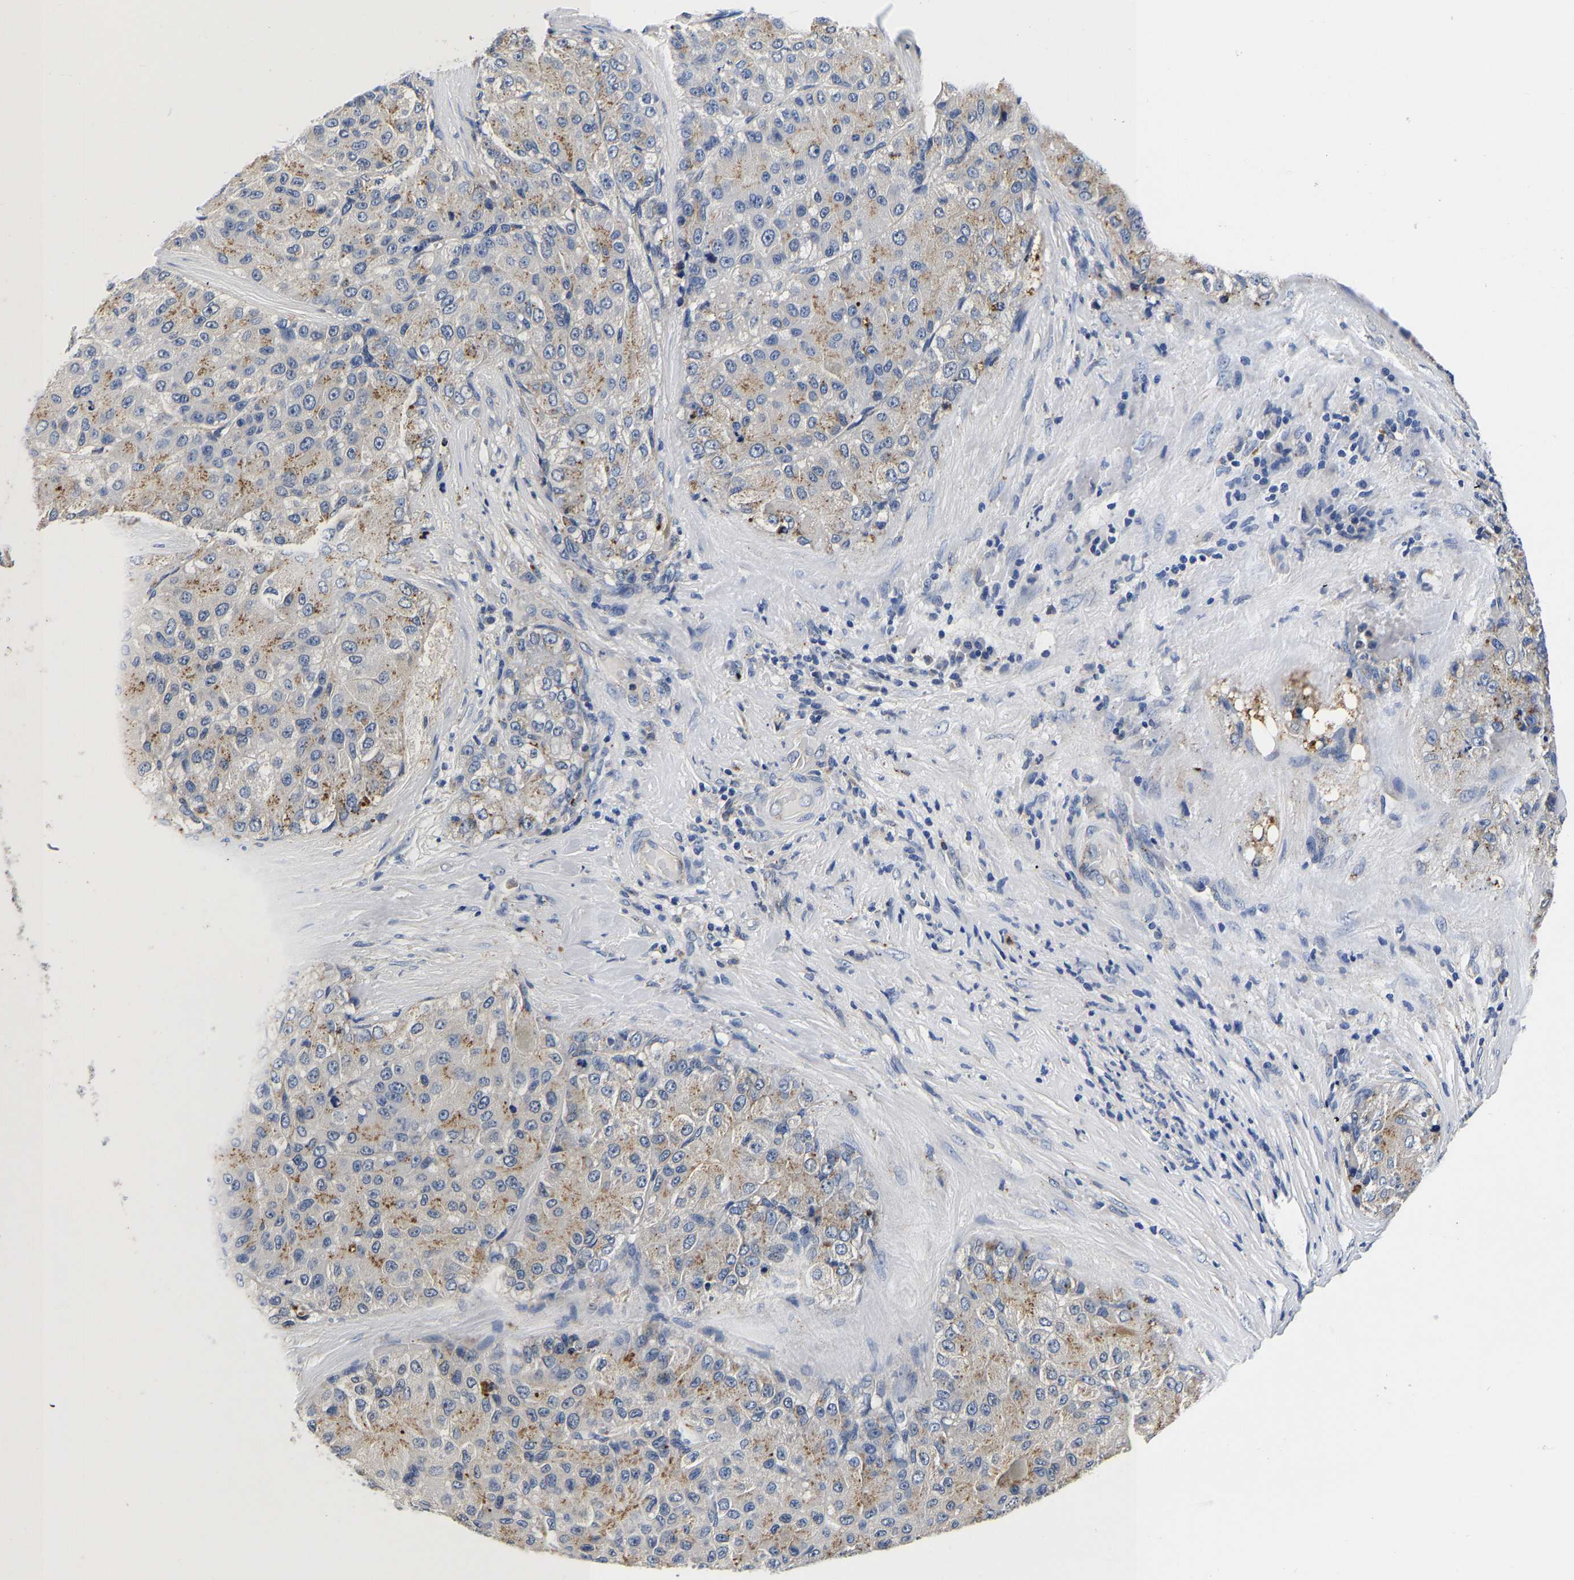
{"staining": {"intensity": "negative", "quantity": "none", "location": "none"}, "tissue": "liver cancer", "cell_type": "Tumor cells", "image_type": "cancer", "snomed": [{"axis": "morphology", "description": "Carcinoma, Hepatocellular, NOS"}, {"axis": "topography", "description": "Liver"}], "caption": "Tumor cells are negative for brown protein staining in hepatocellular carcinoma (liver).", "gene": "GRN", "patient": {"sex": "male", "age": 80}}